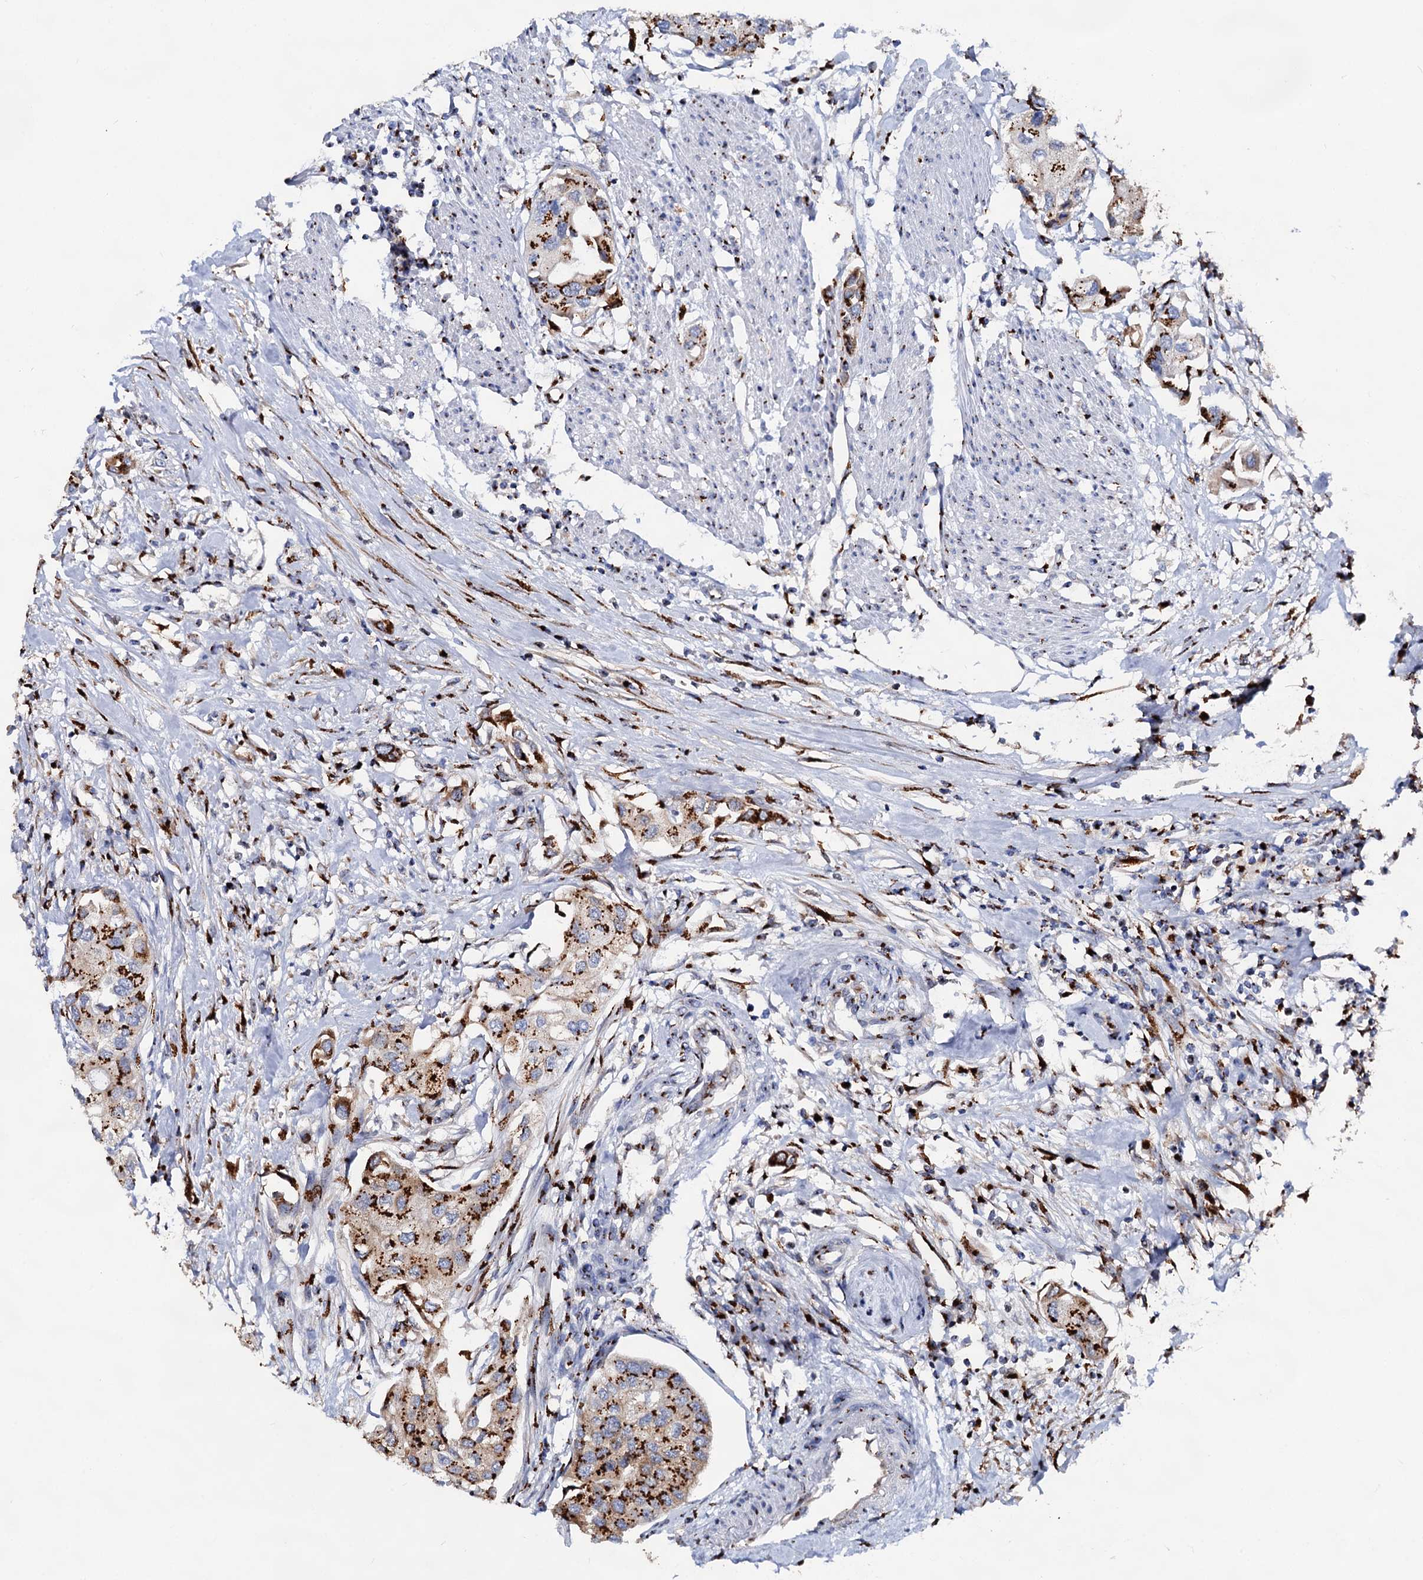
{"staining": {"intensity": "strong", "quantity": "25%-75%", "location": "cytoplasmic/membranous"}, "tissue": "urothelial cancer", "cell_type": "Tumor cells", "image_type": "cancer", "snomed": [{"axis": "morphology", "description": "Urothelial carcinoma, High grade"}, {"axis": "topography", "description": "Urinary bladder"}], "caption": "Immunohistochemistry of urothelial carcinoma (high-grade) reveals high levels of strong cytoplasmic/membranous positivity in about 25%-75% of tumor cells. (brown staining indicates protein expression, while blue staining denotes nuclei).", "gene": "TM9SF3", "patient": {"sex": "male", "age": 64}}